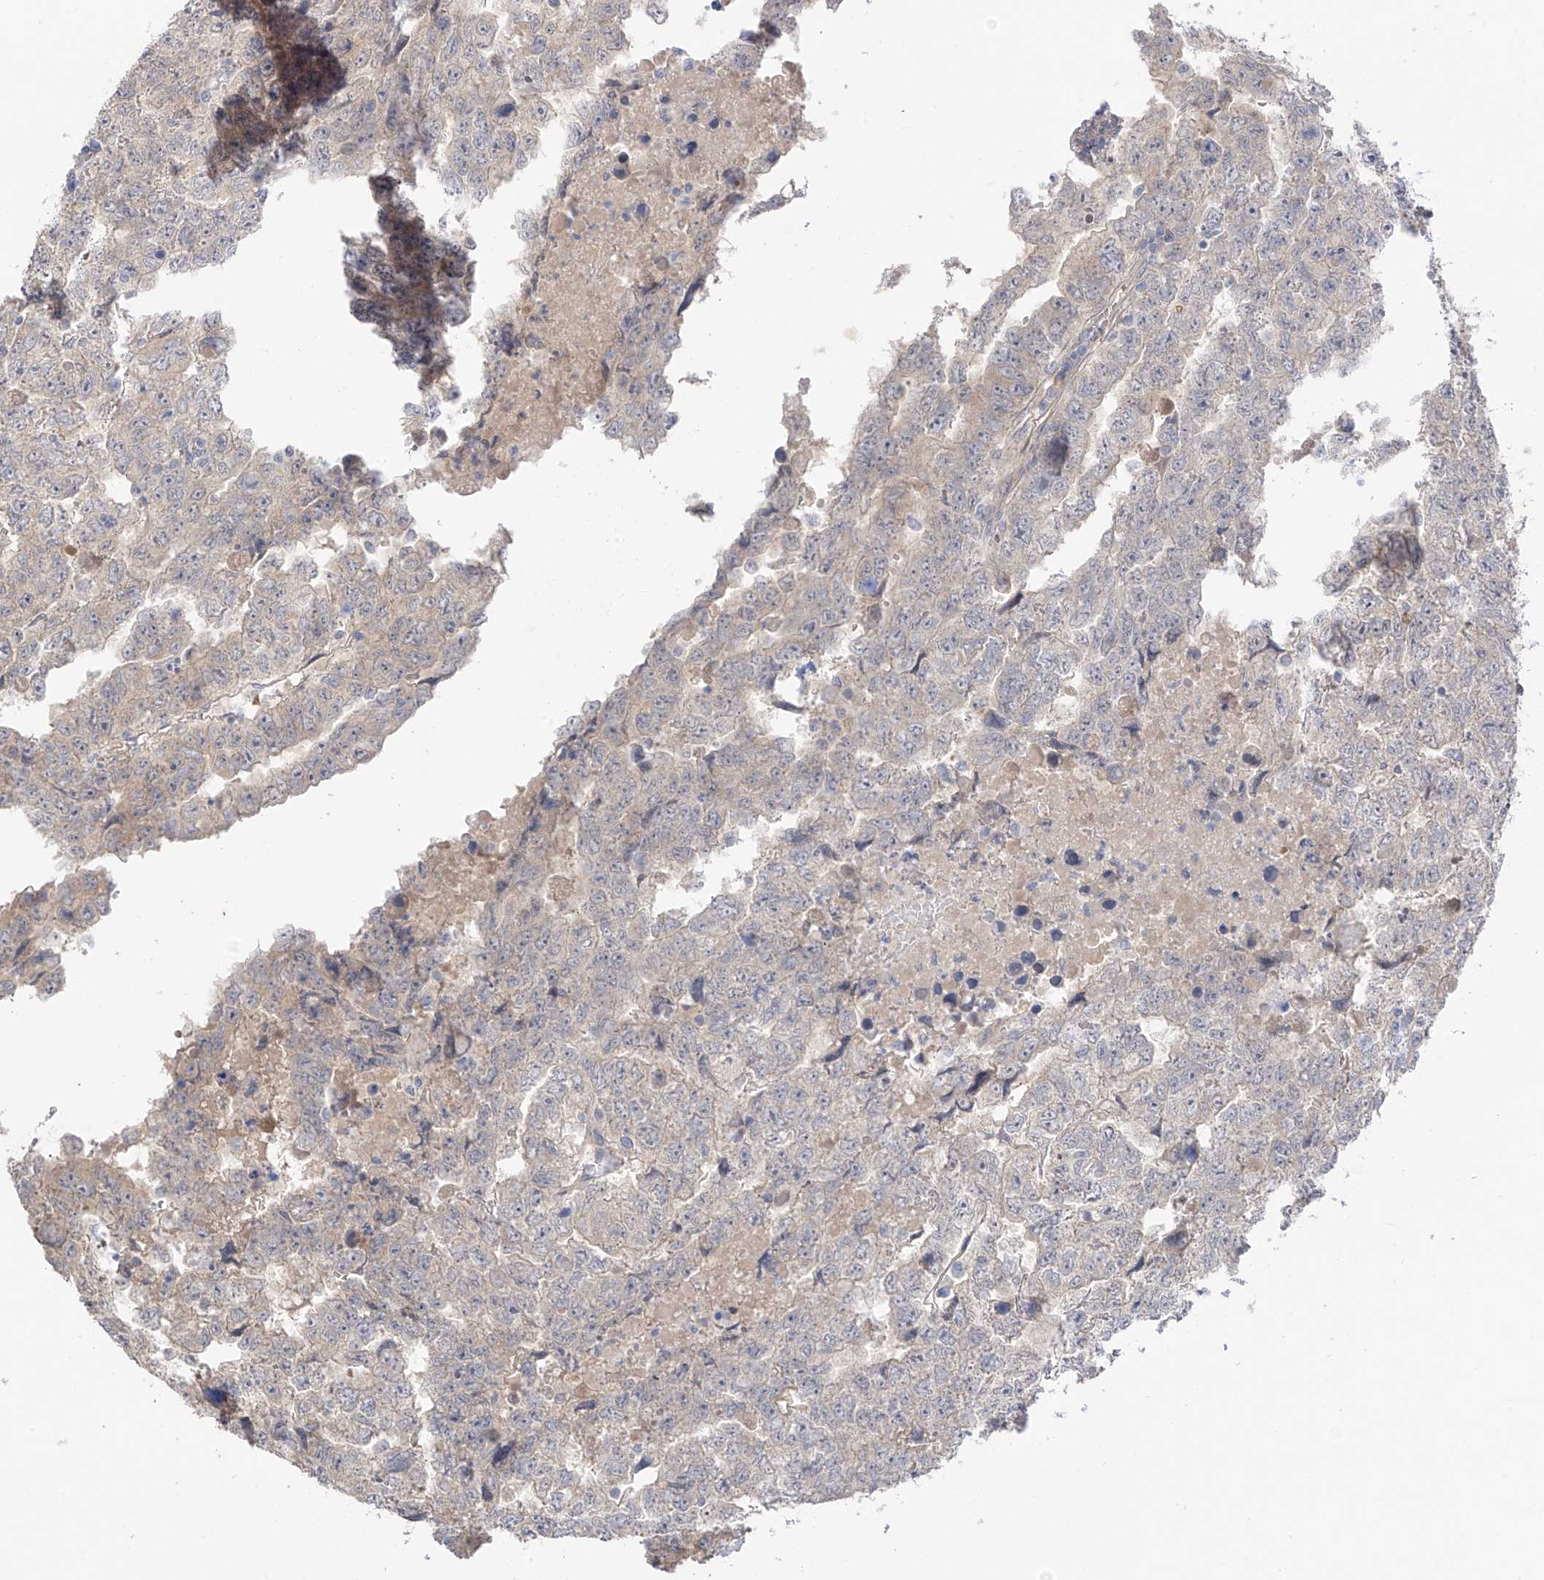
{"staining": {"intensity": "negative", "quantity": "none", "location": "none"}, "tissue": "testis cancer", "cell_type": "Tumor cells", "image_type": "cancer", "snomed": [{"axis": "morphology", "description": "Carcinoma, Embryonal, NOS"}, {"axis": "topography", "description": "Testis"}], "caption": "Immunohistochemistry (IHC) of human embryonal carcinoma (testis) shows no expression in tumor cells. (DAB IHC, high magnification).", "gene": "NALCN", "patient": {"sex": "male", "age": 36}}